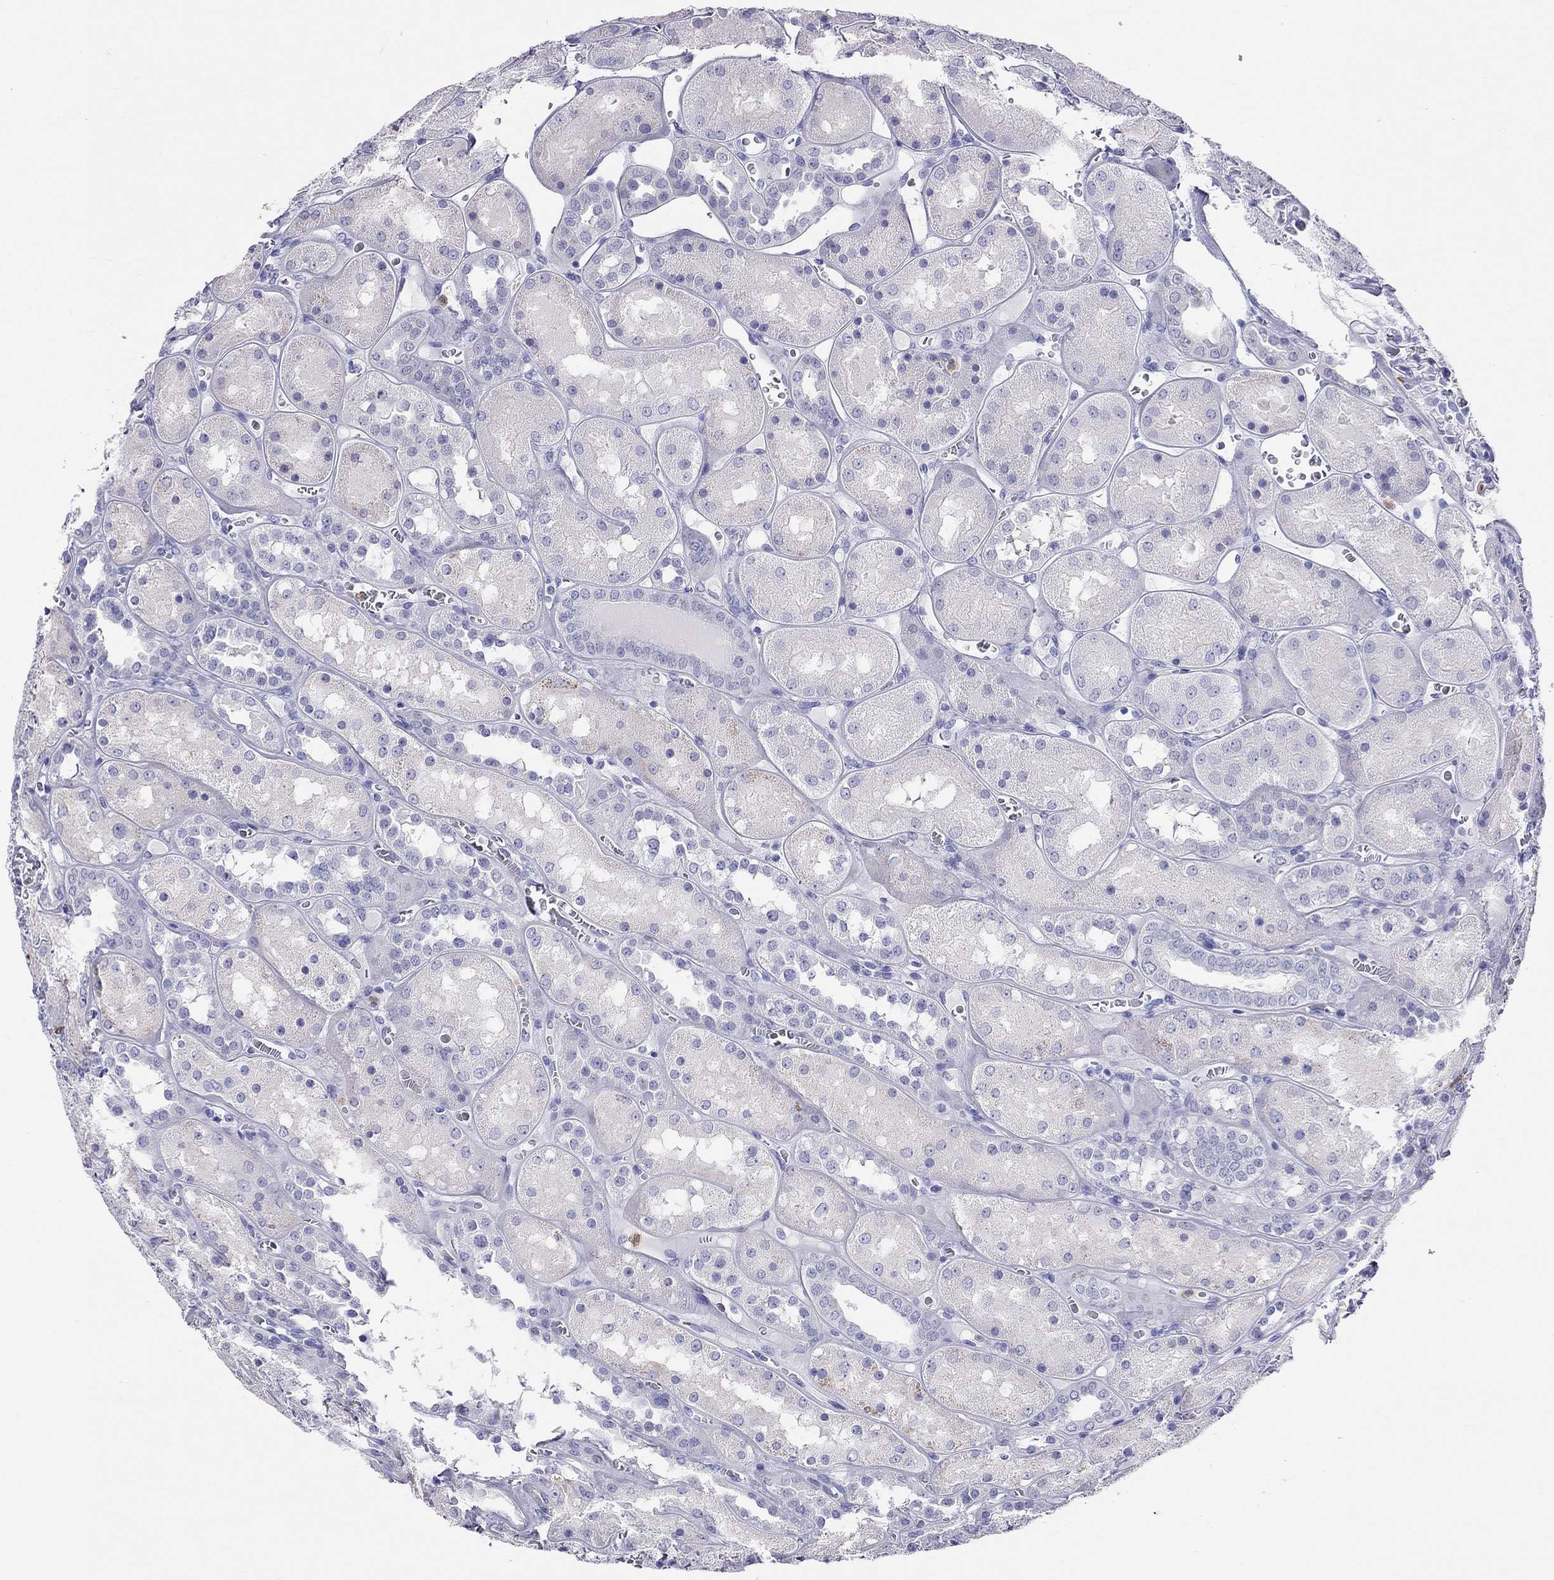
{"staining": {"intensity": "negative", "quantity": "none", "location": "none"}, "tissue": "kidney", "cell_type": "Cells in glomeruli", "image_type": "normal", "snomed": [{"axis": "morphology", "description": "Normal tissue, NOS"}, {"axis": "topography", "description": "Kidney"}], "caption": "A high-resolution photomicrograph shows immunohistochemistry staining of benign kidney, which shows no significant positivity in cells in glomeruli.", "gene": "PPP1R36", "patient": {"sex": "male", "age": 73}}